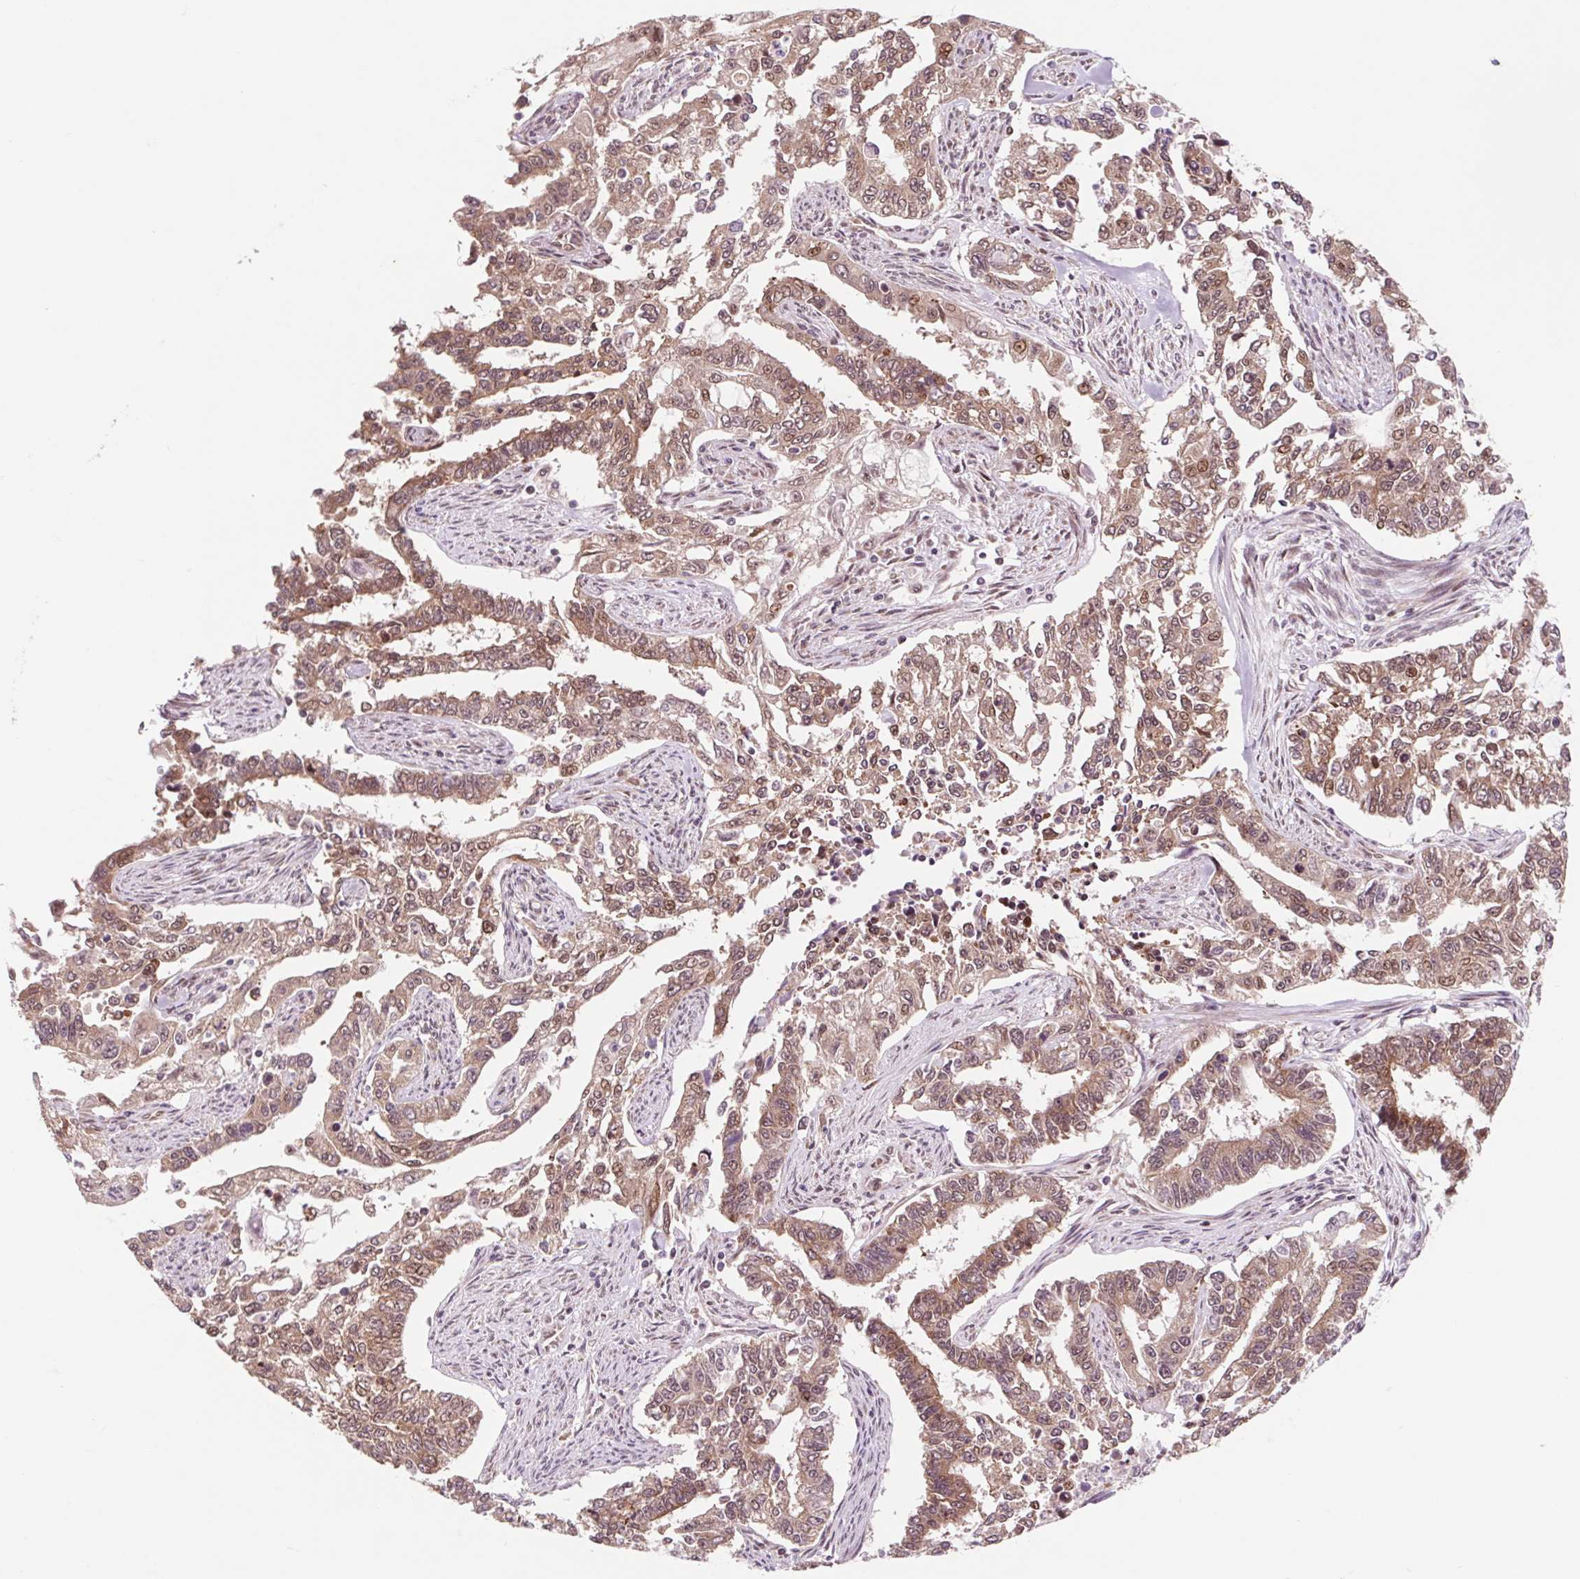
{"staining": {"intensity": "moderate", "quantity": ">75%", "location": "cytoplasmic/membranous,nuclear"}, "tissue": "endometrial cancer", "cell_type": "Tumor cells", "image_type": "cancer", "snomed": [{"axis": "morphology", "description": "Adenocarcinoma, NOS"}, {"axis": "topography", "description": "Uterus"}], "caption": "Protein staining by immunohistochemistry shows moderate cytoplasmic/membranous and nuclear expression in approximately >75% of tumor cells in adenocarcinoma (endometrial).", "gene": "HFE", "patient": {"sex": "female", "age": 59}}